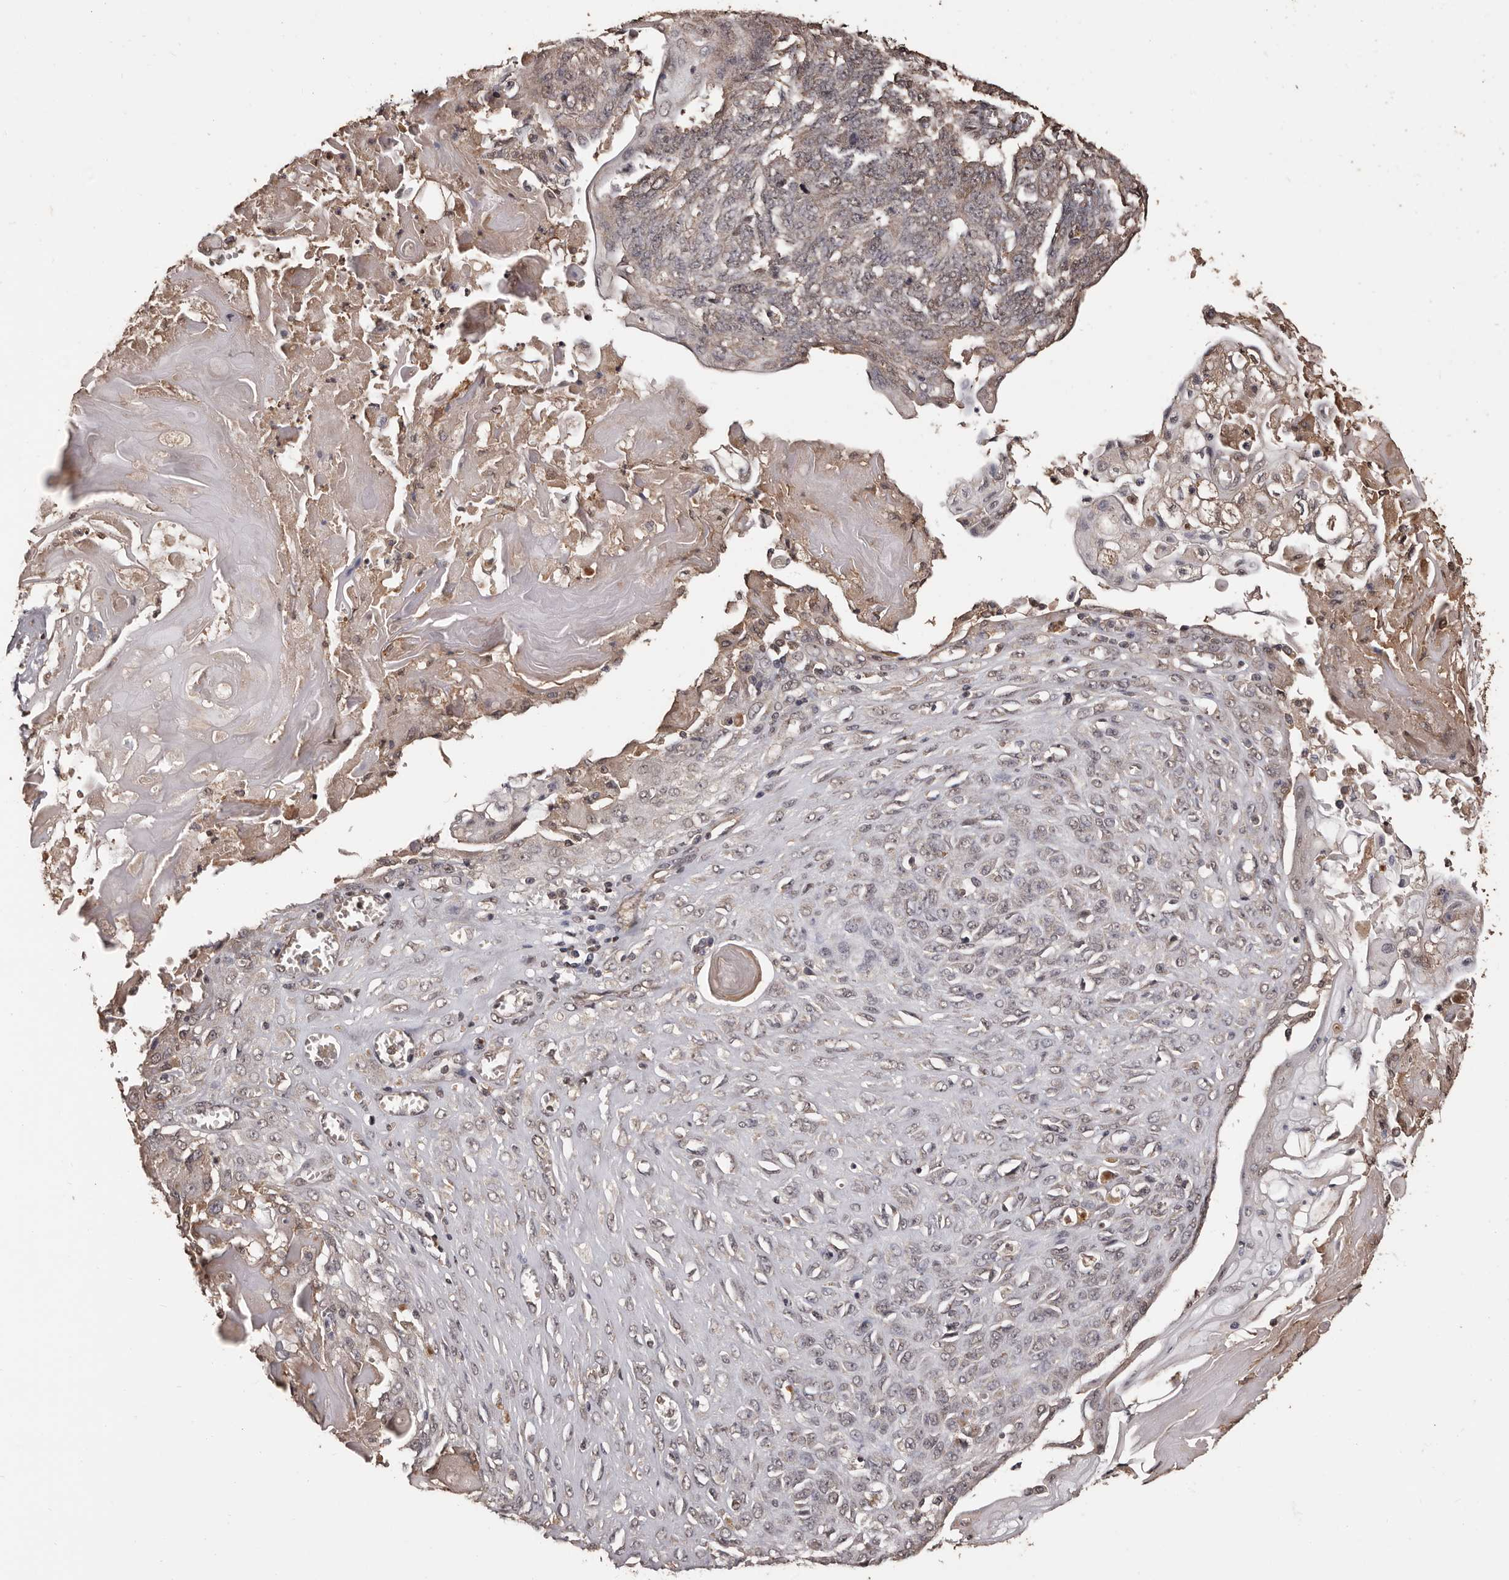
{"staining": {"intensity": "weak", "quantity": "<25%", "location": "cytoplasmic/membranous"}, "tissue": "endometrial cancer", "cell_type": "Tumor cells", "image_type": "cancer", "snomed": [{"axis": "morphology", "description": "Adenocarcinoma, NOS"}, {"axis": "topography", "description": "Endometrium"}], "caption": "Protein analysis of endometrial cancer (adenocarcinoma) reveals no significant expression in tumor cells.", "gene": "NAV1", "patient": {"sex": "female", "age": 32}}